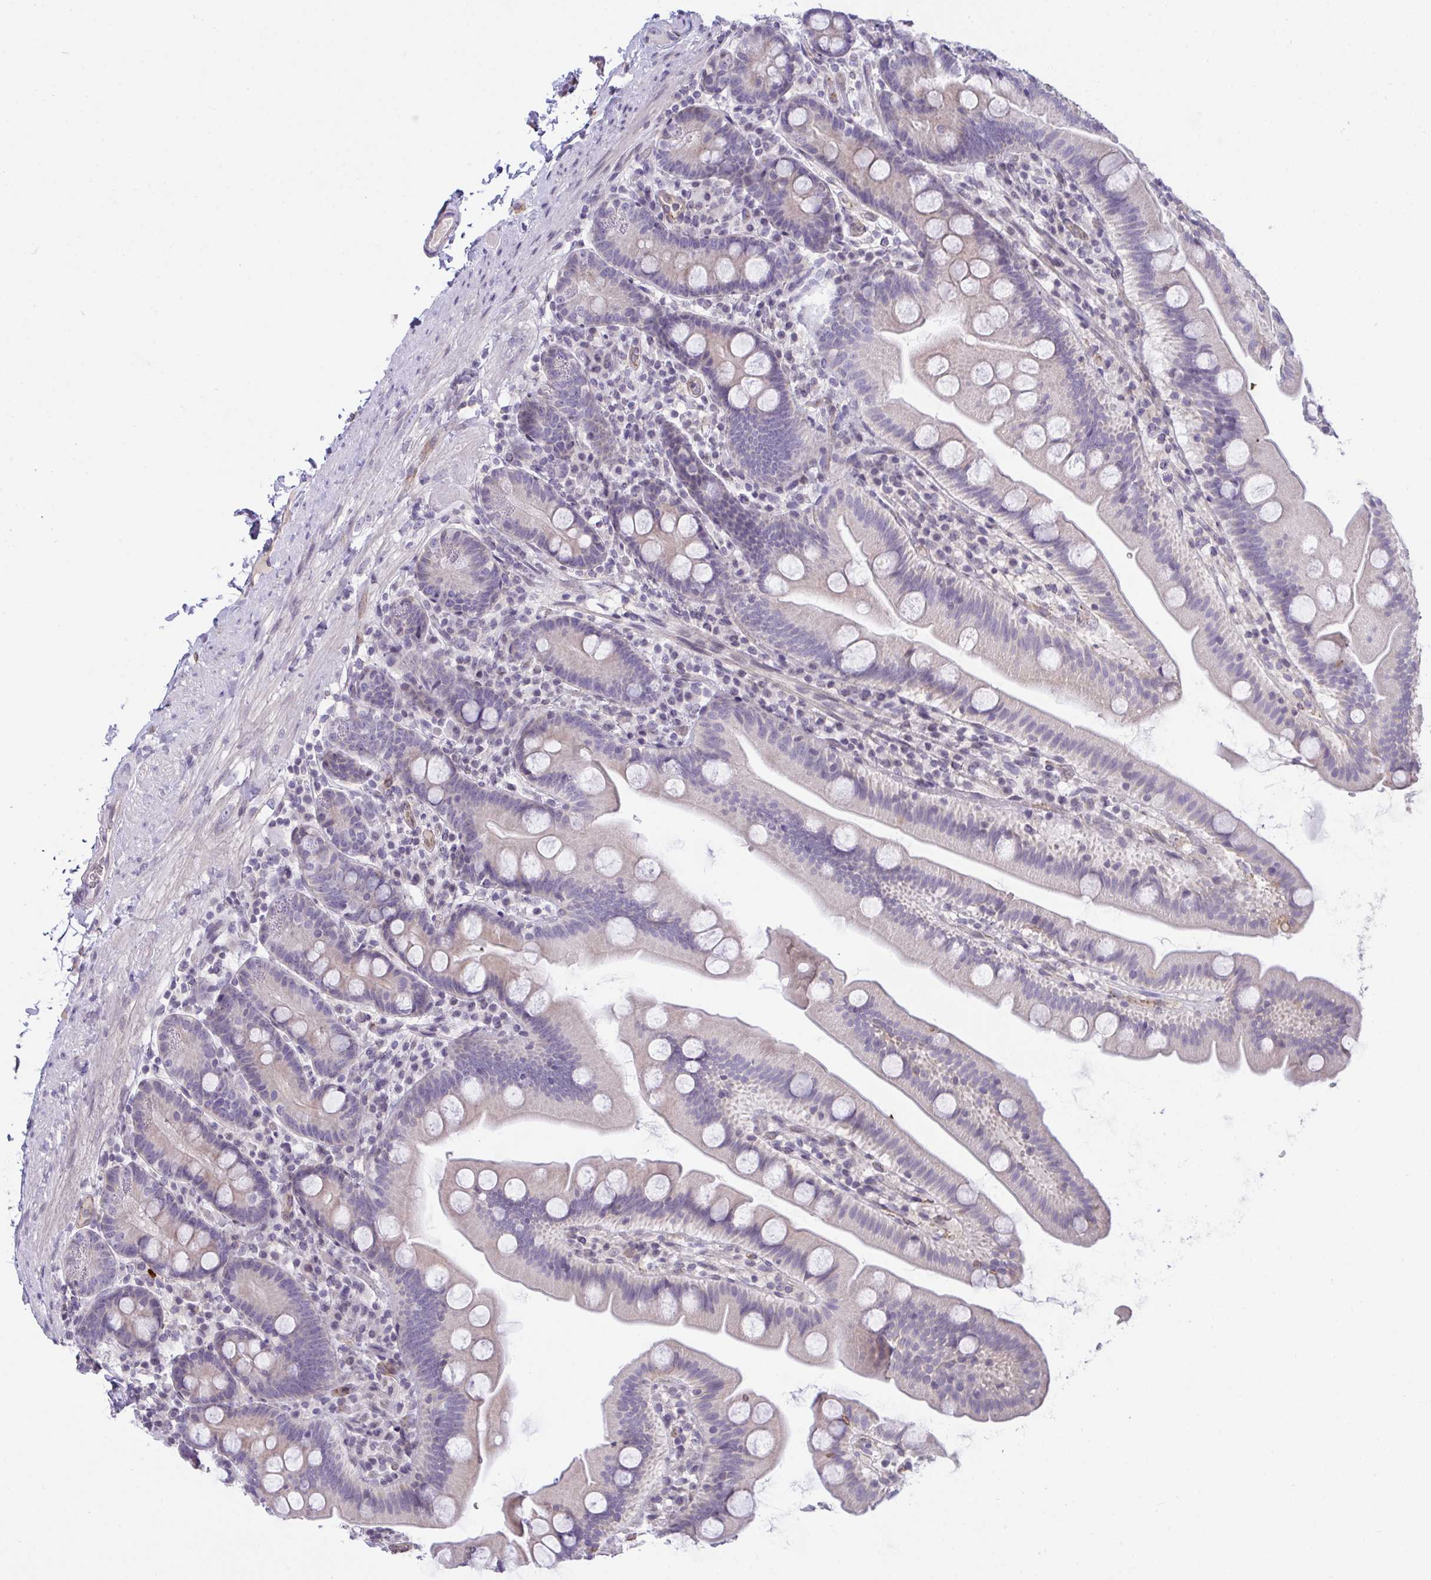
{"staining": {"intensity": "weak", "quantity": "<25%", "location": "cytoplasmic/membranous"}, "tissue": "small intestine", "cell_type": "Glandular cells", "image_type": "normal", "snomed": [{"axis": "morphology", "description": "Normal tissue, NOS"}, {"axis": "topography", "description": "Small intestine"}], "caption": "Immunohistochemistry of normal small intestine exhibits no expression in glandular cells.", "gene": "SEMA6B", "patient": {"sex": "female", "age": 68}}